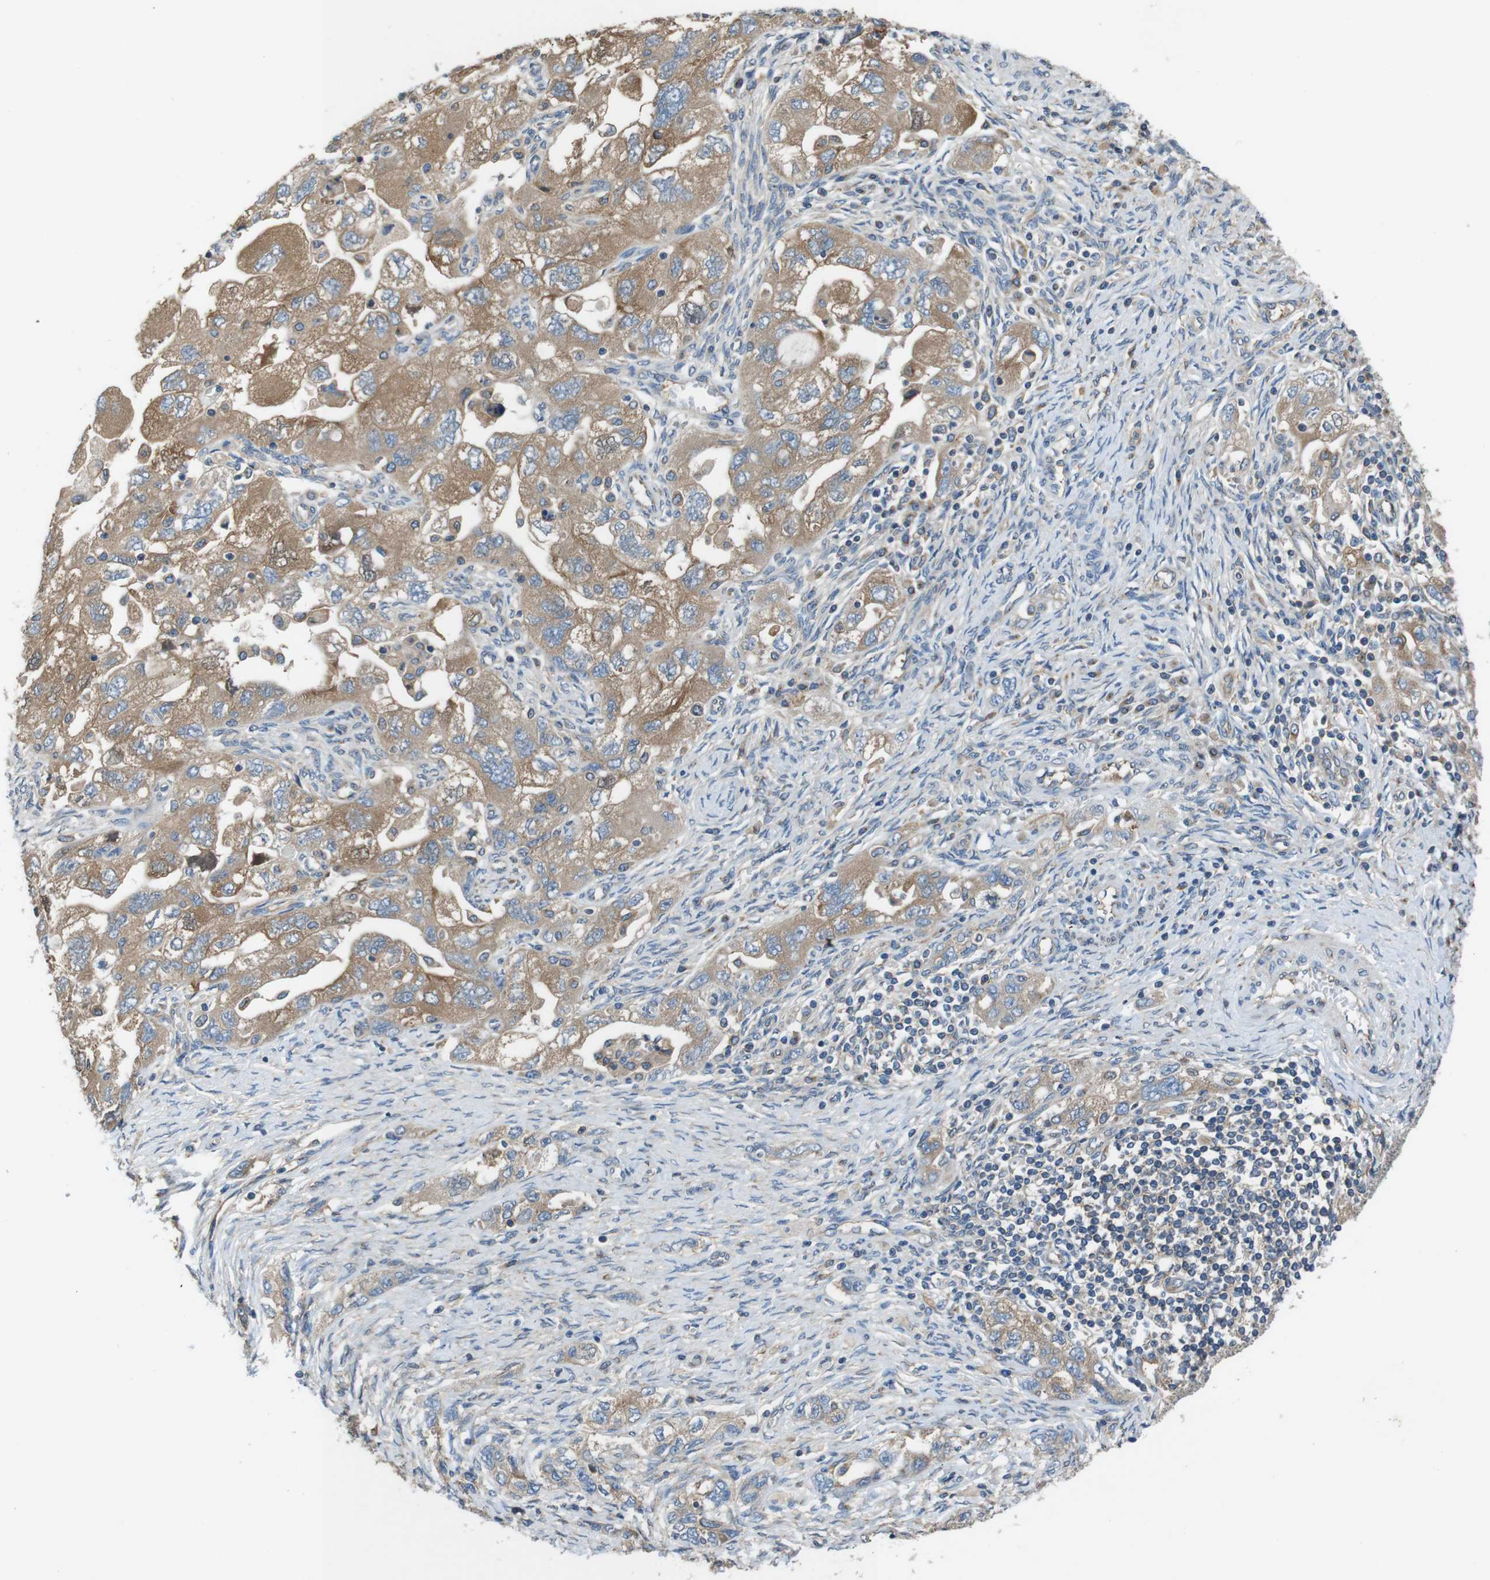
{"staining": {"intensity": "moderate", "quantity": ">75%", "location": "cytoplasmic/membranous"}, "tissue": "ovarian cancer", "cell_type": "Tumor cells", "image_type": "cancer", "snomed": [{"axis": "morphology", "description": "Carcinoma, NOS"}, {"axis": "morphology", "description": "Cystadenocarcinoma, serous, NOS"}, {"axis": "topography", "description": "Ovary"}], "caption": "A photomicrograph of human ovarian carcinoma stained for a protein displays moderate cytoplasmic/membranous brown staining in tumor cells.", "gene": "DCTN1", "patient": {"sex": "female", "age": 69}}